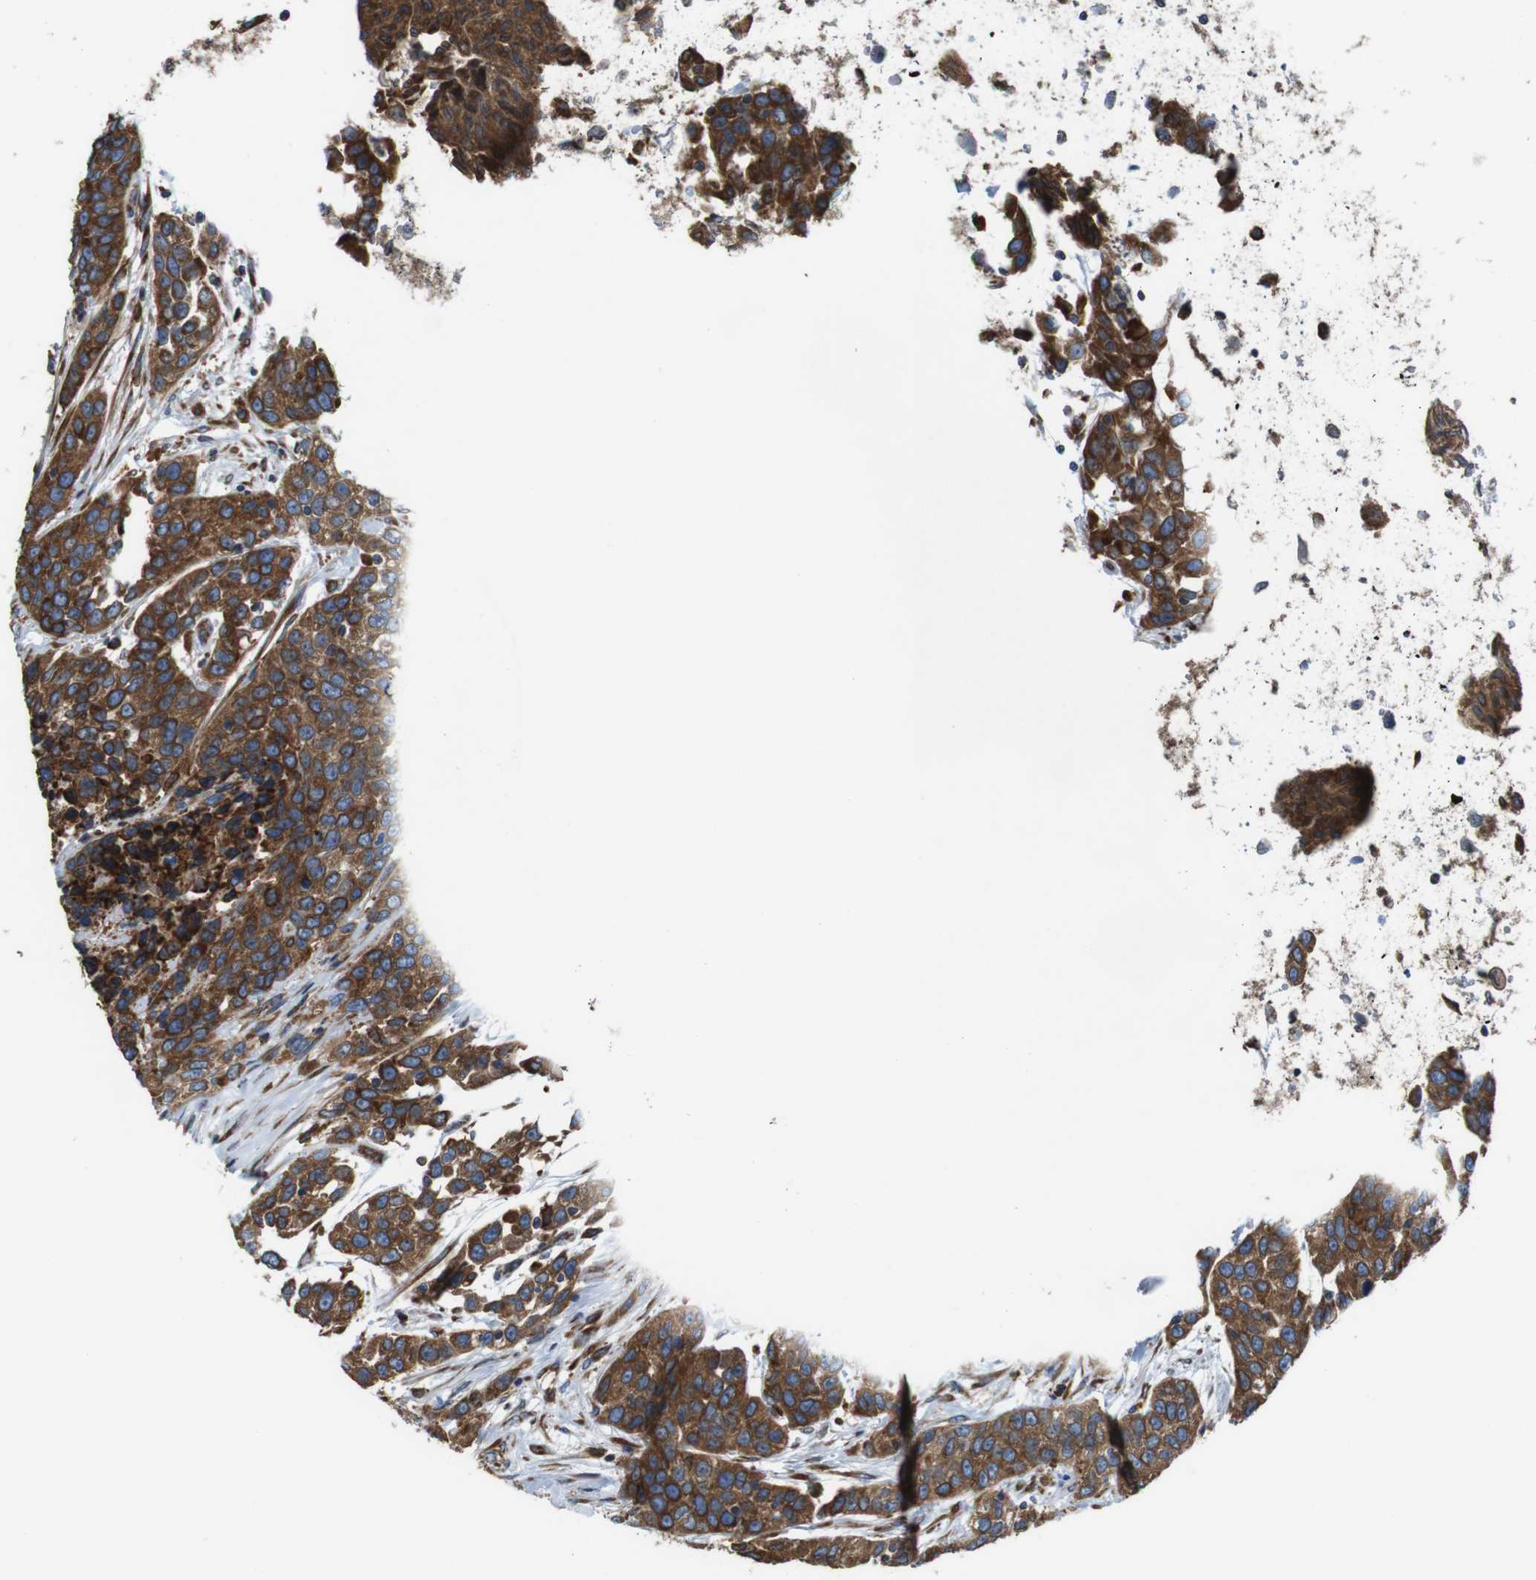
{"staining": {"intensity": "moderate", "quantity": ">75%", "location": "cytoplasmic/membranous"}, "tissue": "urothelial cancer", "cell_type": "Tumor cells", "image_type": "cancer", "snomed": [{"axis": "morphology", "description": "Urothelial carcinoma, High grade"}, {"axis": "topography", "description": "Urinary bladder"}], "caption": "Tumor cells reveal medium levels of moderate cytoplasmic/membranous staining in about >75% of cells in human high-grade urothelial carcinoma.", "gene": "UGGT1", "patient": {"sex": "female", "age": 80}}